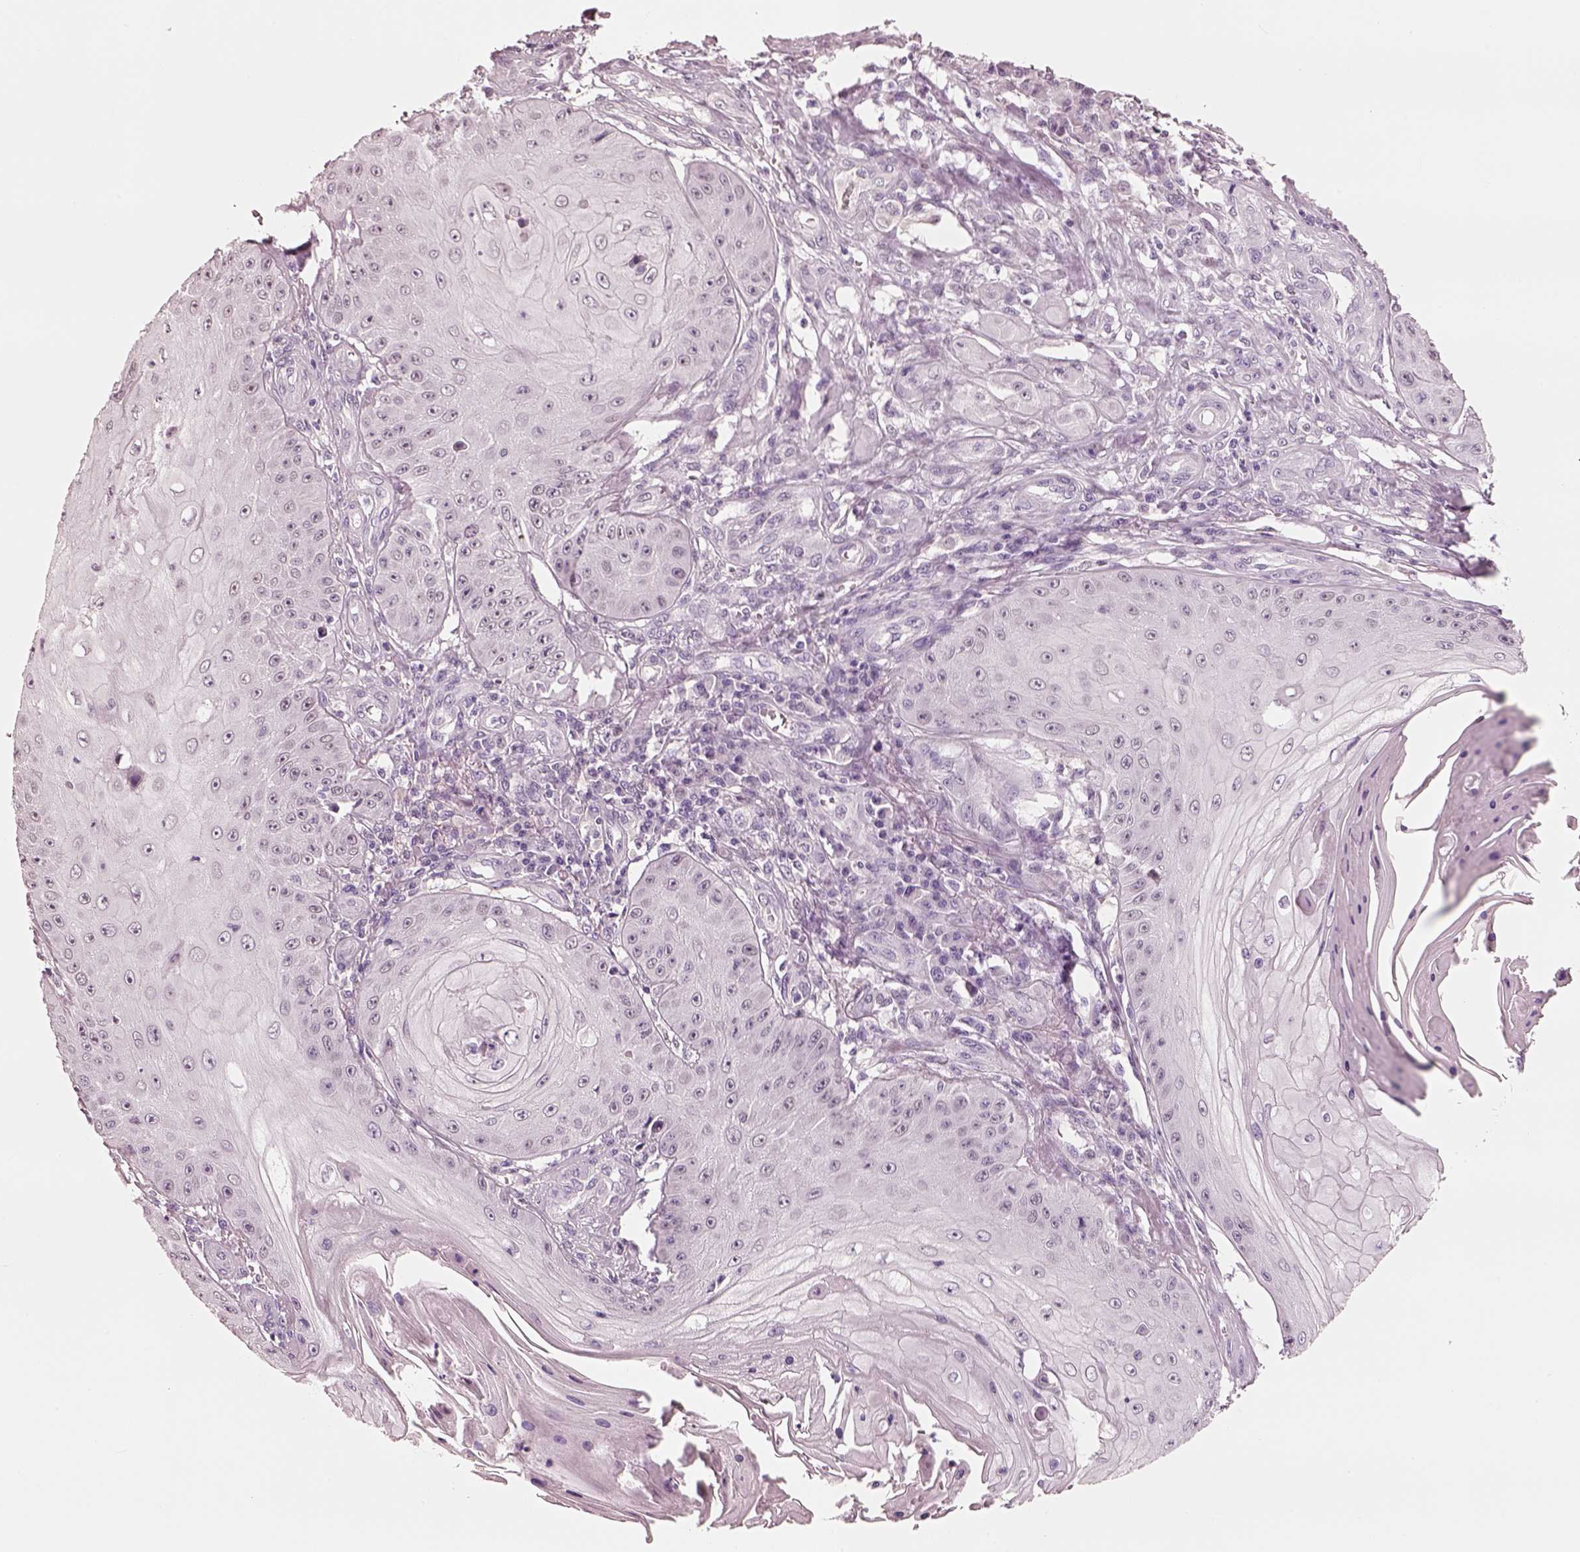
{"staining": {"intensity": "negative", "quantity": "none", "location": "none"}, "tissue": "skin cancer", "cell_type": "Tumor cells", "image_type": "cancer", "snomed": [{"axis": "morphology", "description": "Squamous cell carcinoma, NOS"}, {"axis": "topography", "description": "Skin"}], "caption": "Squamous cell carcinoma (skin) was stained to show a protein in brown. There is no significant positivity in tumor cells.", "gene": "ELSPBP1", "patient": {"sex": "male", "age": 70}}